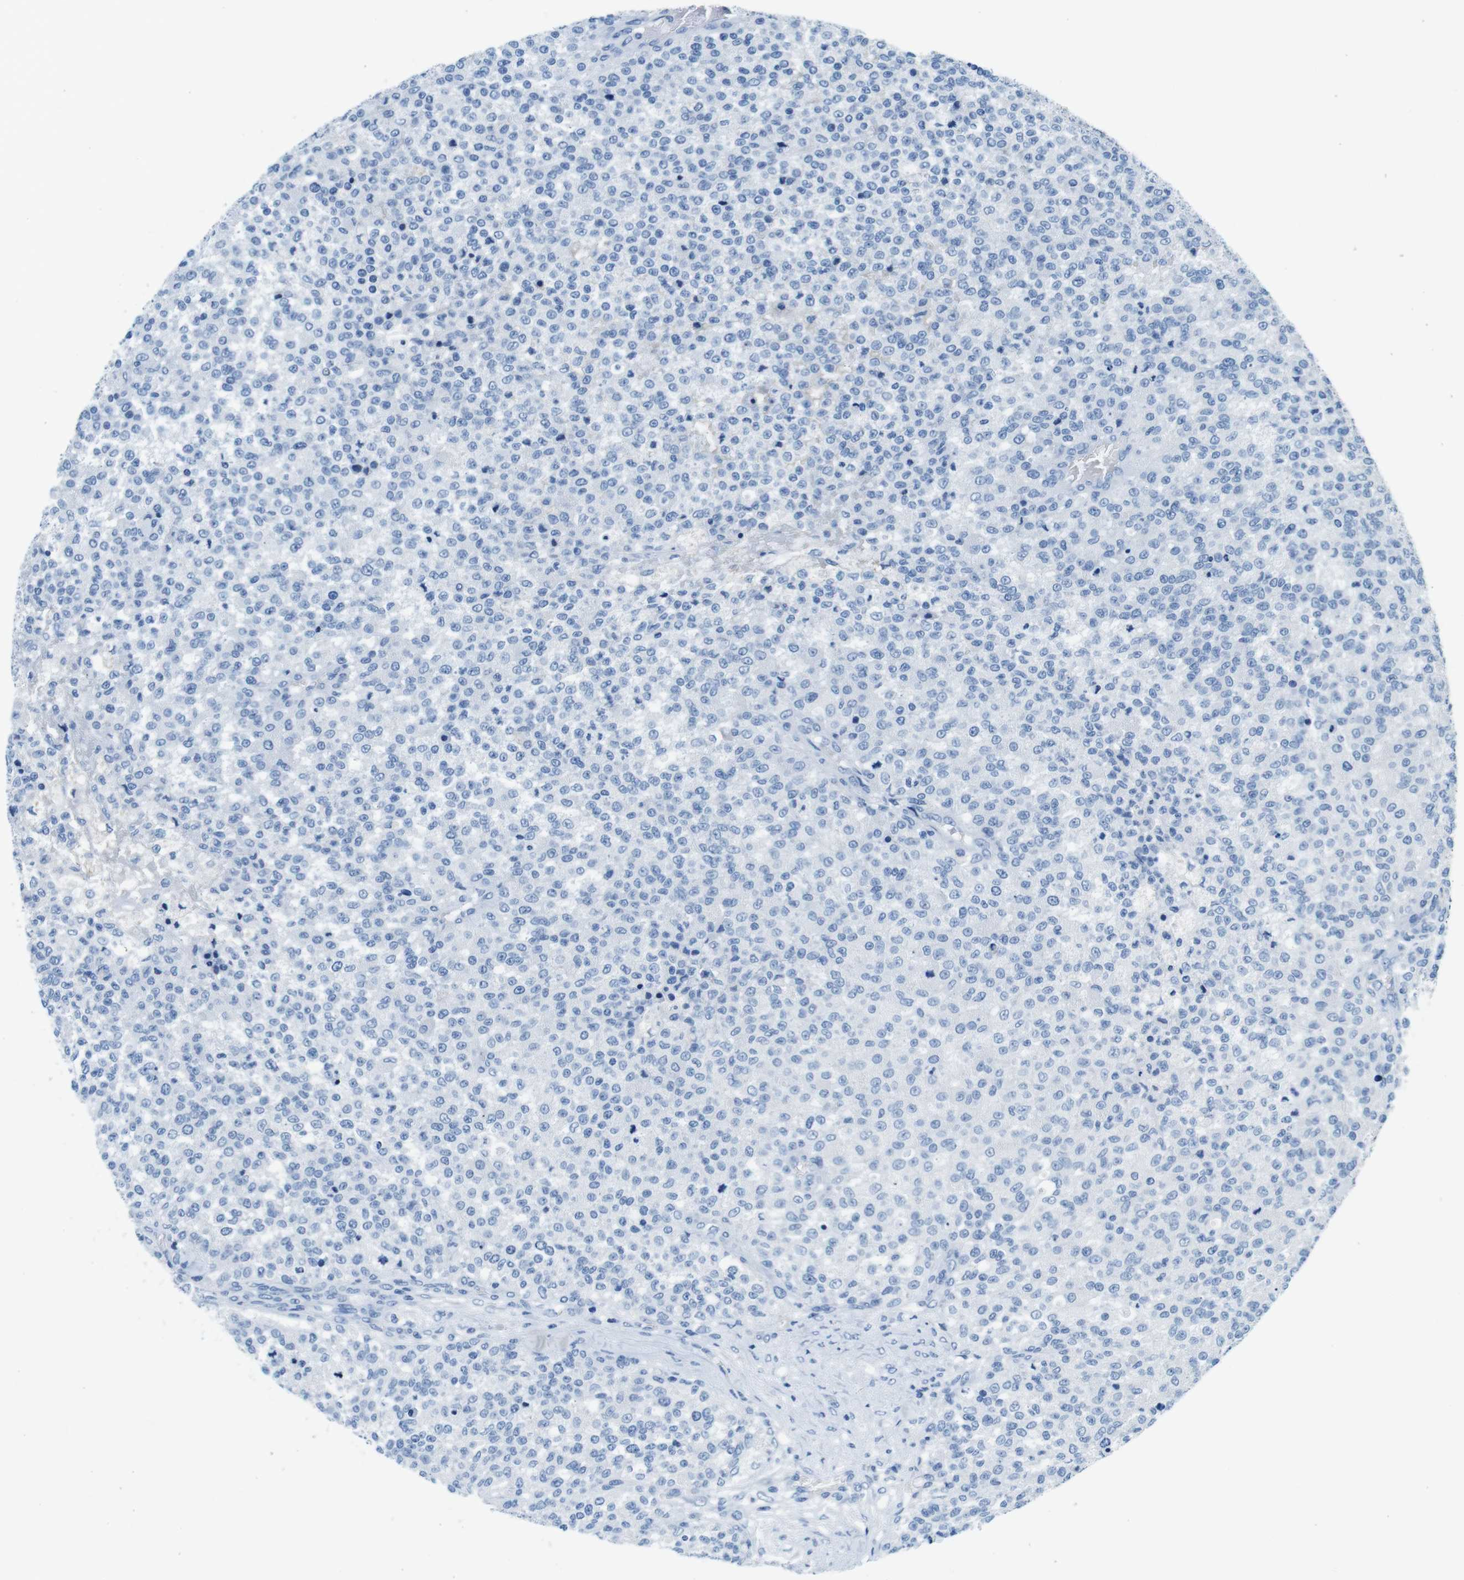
{"staining": {"intensity": "negative", "quantity": "none", "location": "none"}, "tissue": "testis cancer", "cell_type": "Tumor cells", "image_type": "cancer", "snomed": [{"axis": "morphology", "description": "Seminoma, NOS"}, {"axis": "topography", "description": "Testis"}], "caption": "IHC of seminoma (testis) reveals no positivity in tumor cells.", "gene": "IGHD", "patient": {"sex": "male", "age": 59}}